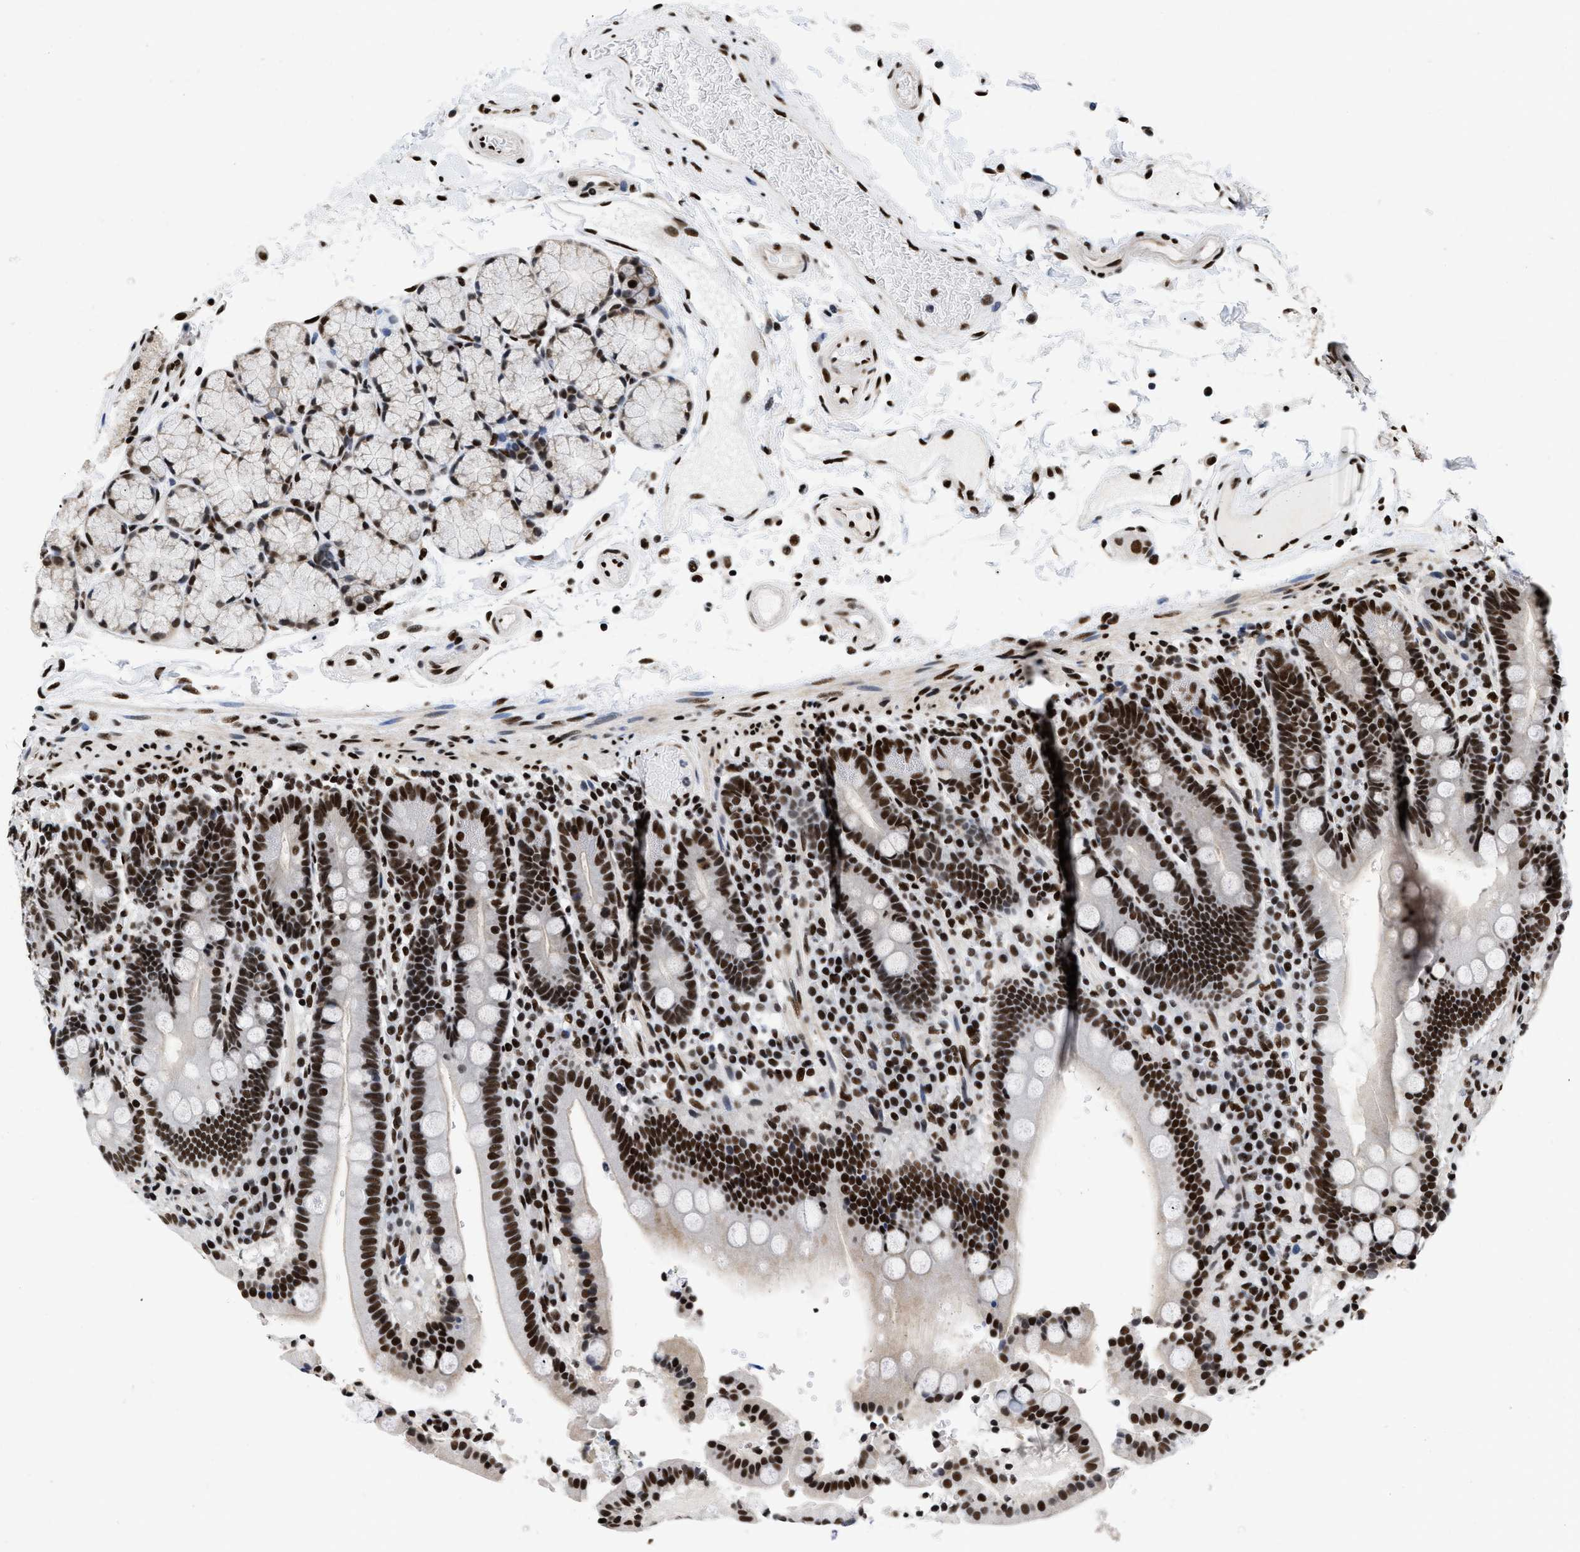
{"staining": {"intensity": "strong", "quantity": ">75%", "location": "nuclear"}, "tissue": "duodenum", "cell_type": "Glandular cells", "image_type": "normal", "snomed": [{"axis": "morphology", "description": "Normal tissue, NOS"}, {"axis": "topography", "description": "Small intestine, NOS"}], "caption": "Brown immunohistochemical staining in normal duodenum displays strong nuclear expression in approximately >75% of glandular cells.", "gene": "CREB1", "patient": {"sex": "female", "age": 71}}